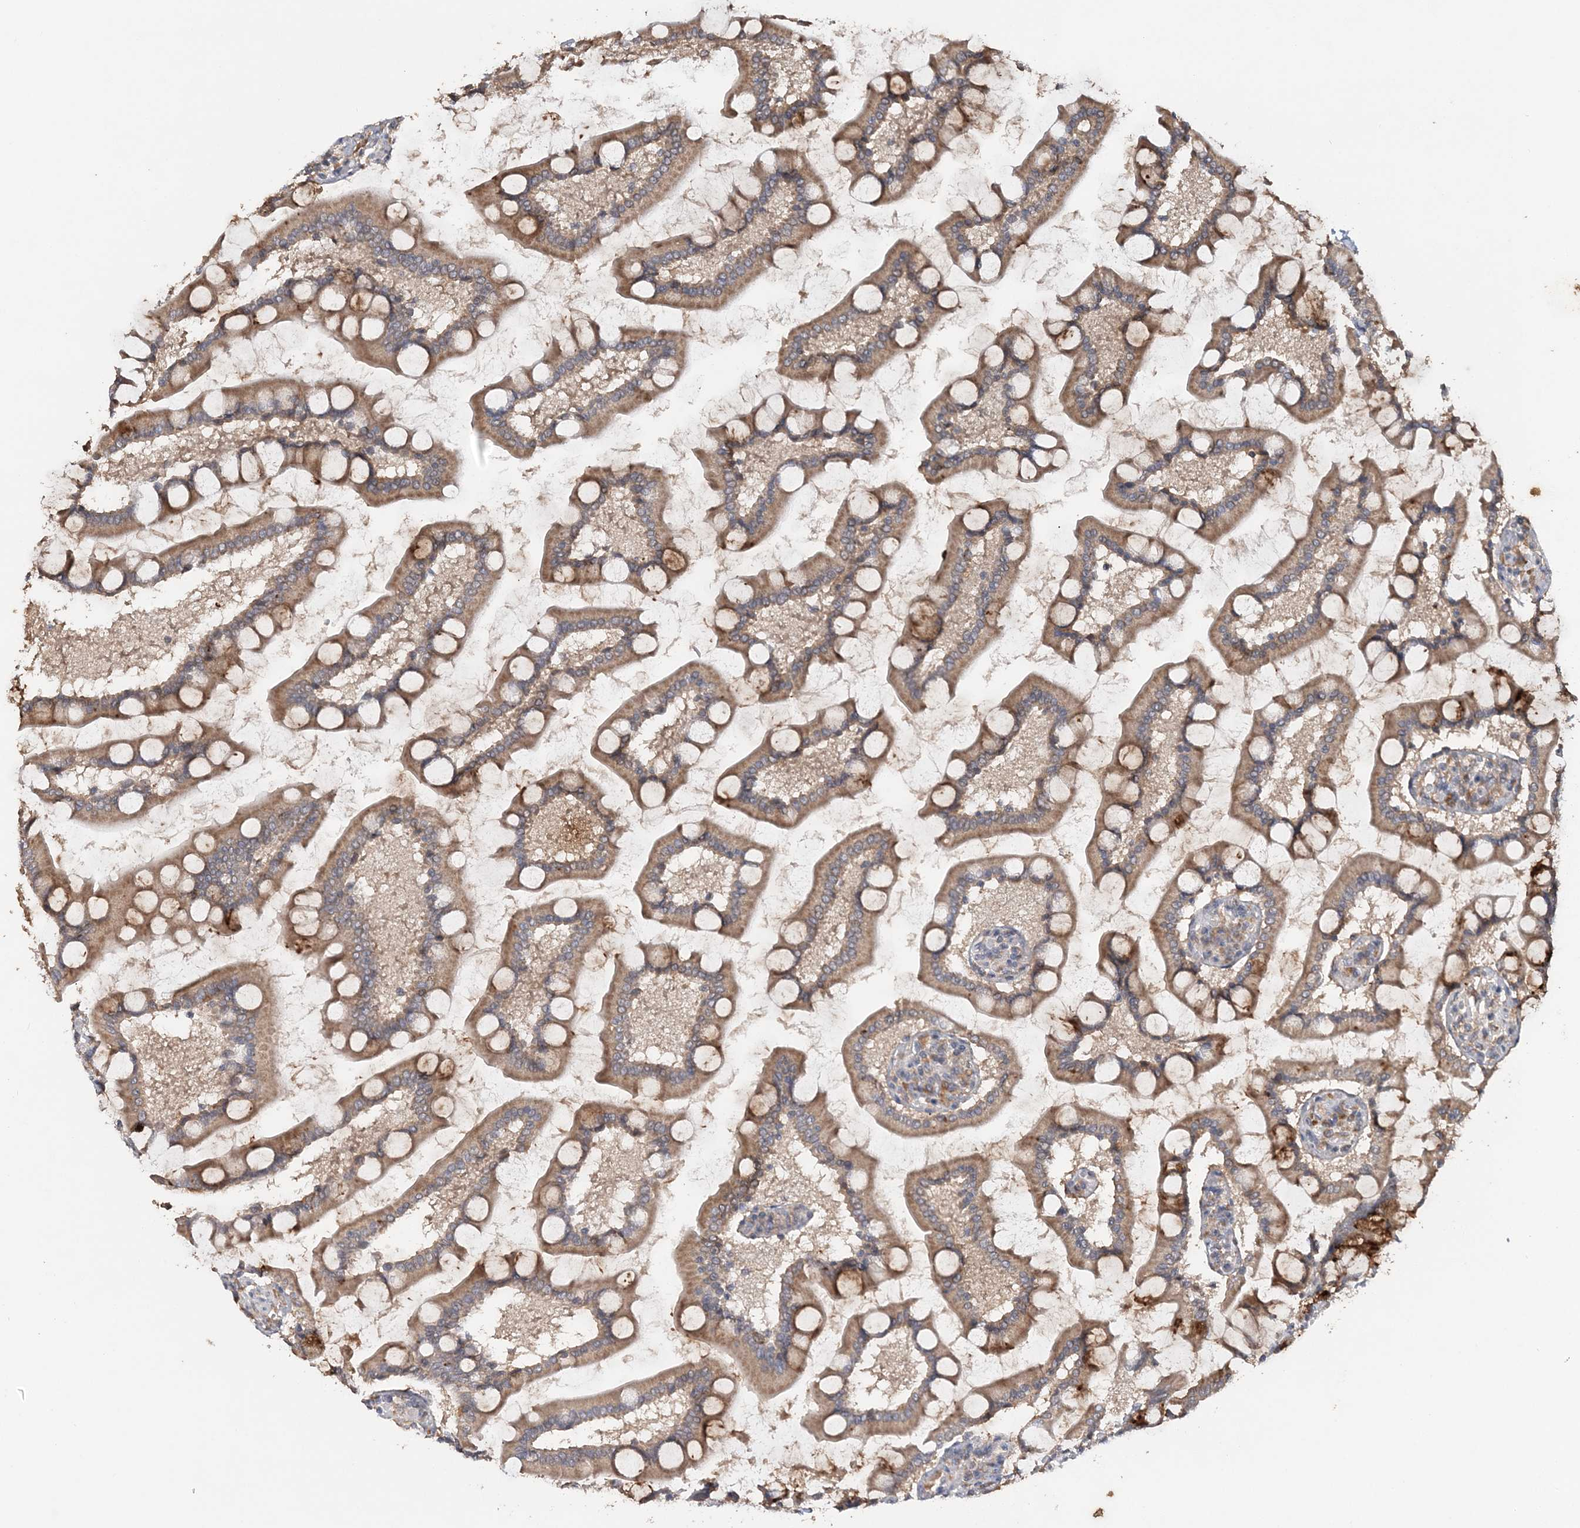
{"staining": {"intensity": "strong", "quantity": "25%-75%", "location": "cytoplasmic/membranous"}, "tissue": "small intestine", "cell_type": "Glandular cells", "image_type": "normal", "snomed": [{"axis": "morphology", "description": "Normal tissue, NOS"}, {"axis": "topography", "description": "Small intestine"}], "caption": "Approximately 25%-75% of glandular cells in normal human small intestine show strong cytoplasmic/membranous protein expression as visualized by brown immunohistochemical staining.", "gene": "RAB14", "patient": {"sex": "male", "age": 41}}